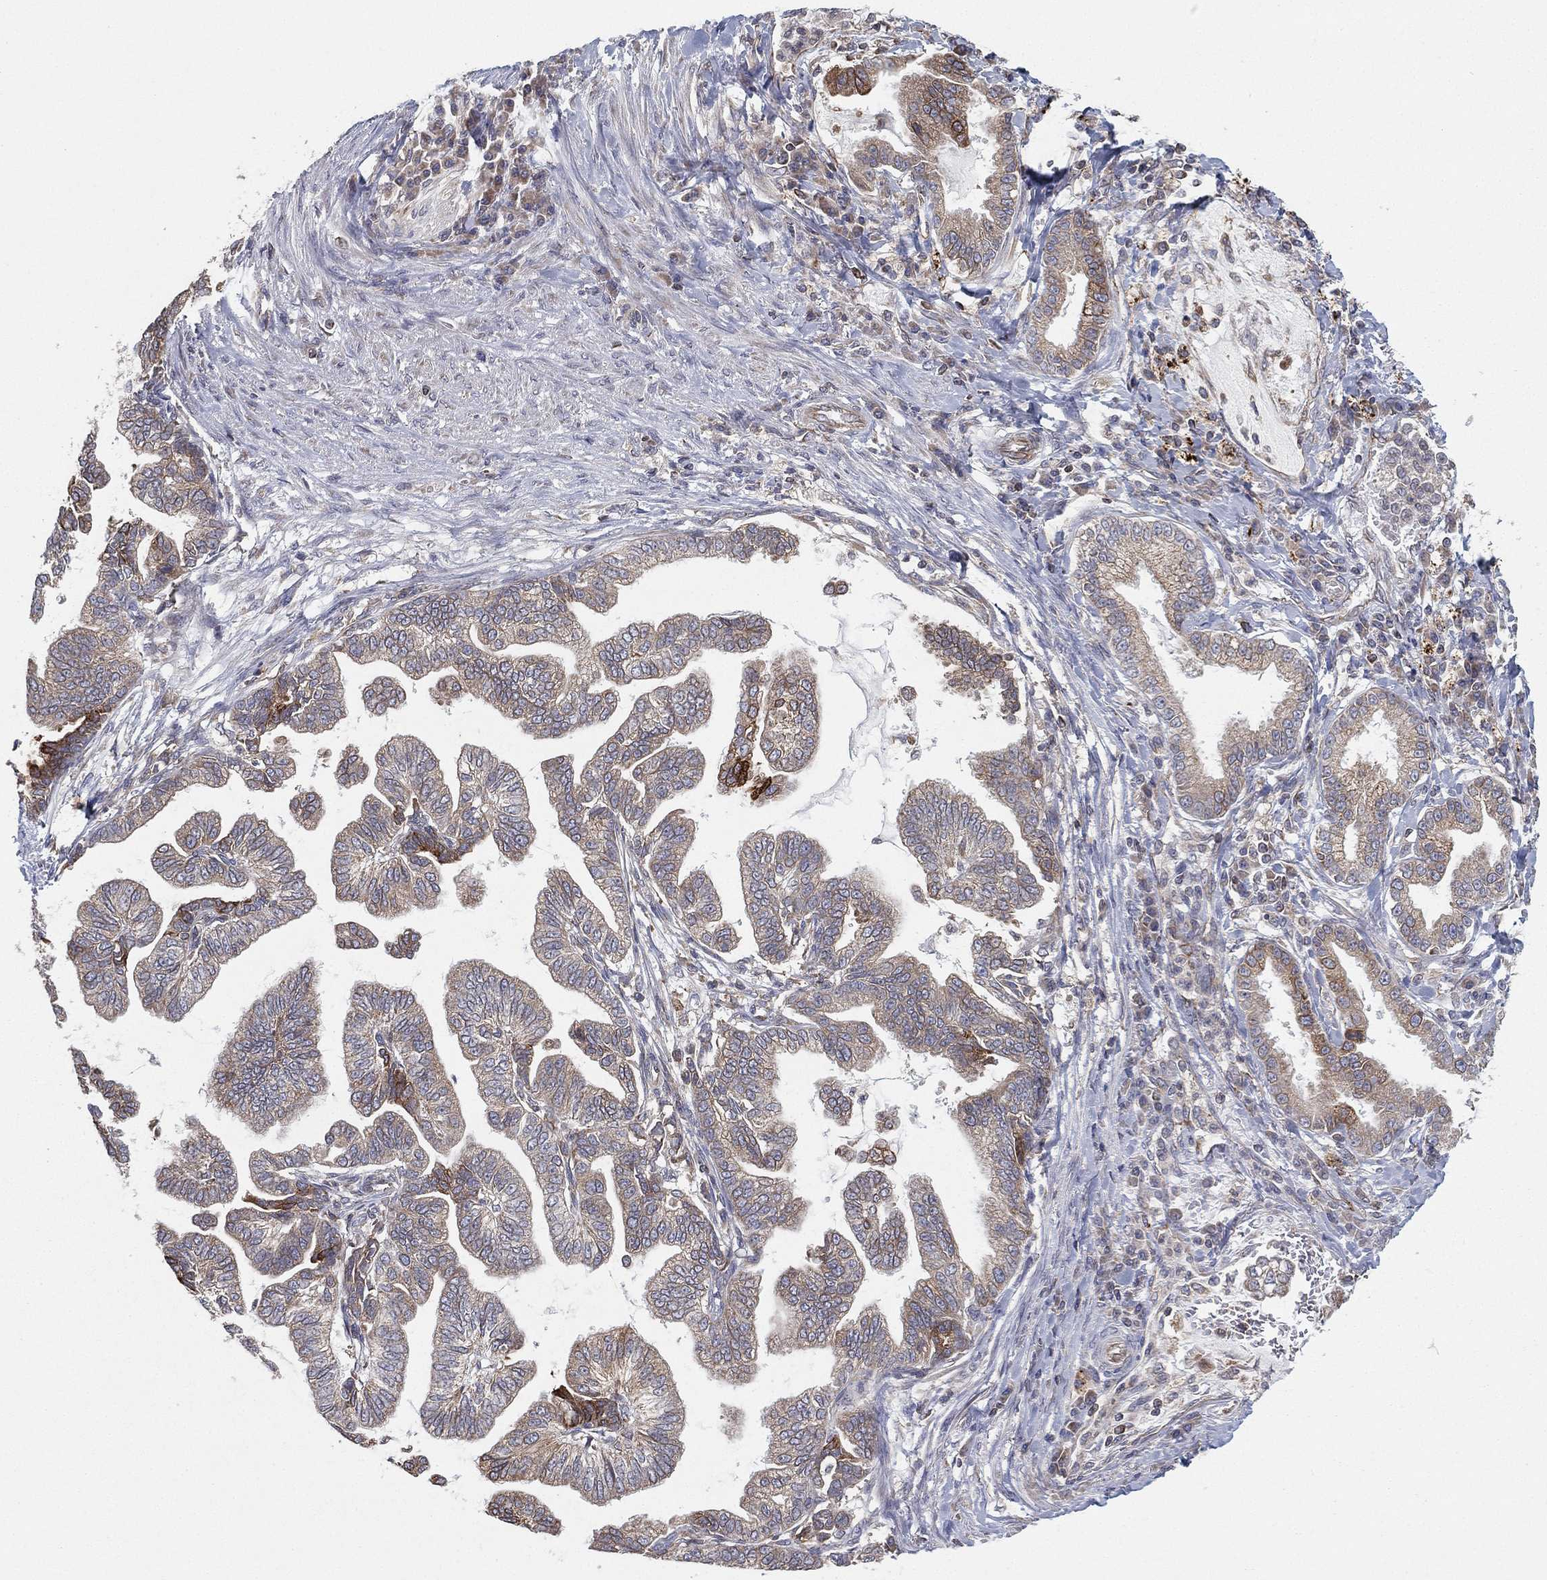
{"staining": {"intensity": "weak", "quantity": "25%-75%", "location": "cytoplasmic/membranous"}, "tissue": "stomach cancer", "cell_type": "Tumor cells", "image_type": "cancer", "snomed": [{"axis": "morphology", "description": "Adenocarcinoma, NOS"}, {"axis": "topography", "description": "Stomach"}], "caption": "Immunohistochemical staining of adenocarcinoma (stomach) shows low levels of weak cytoplasmic/membranous positivity in approximately 25%-75% of tumor cells.", "gene": "CYB5B", "patient": {"sex": "male", "age": 83}}